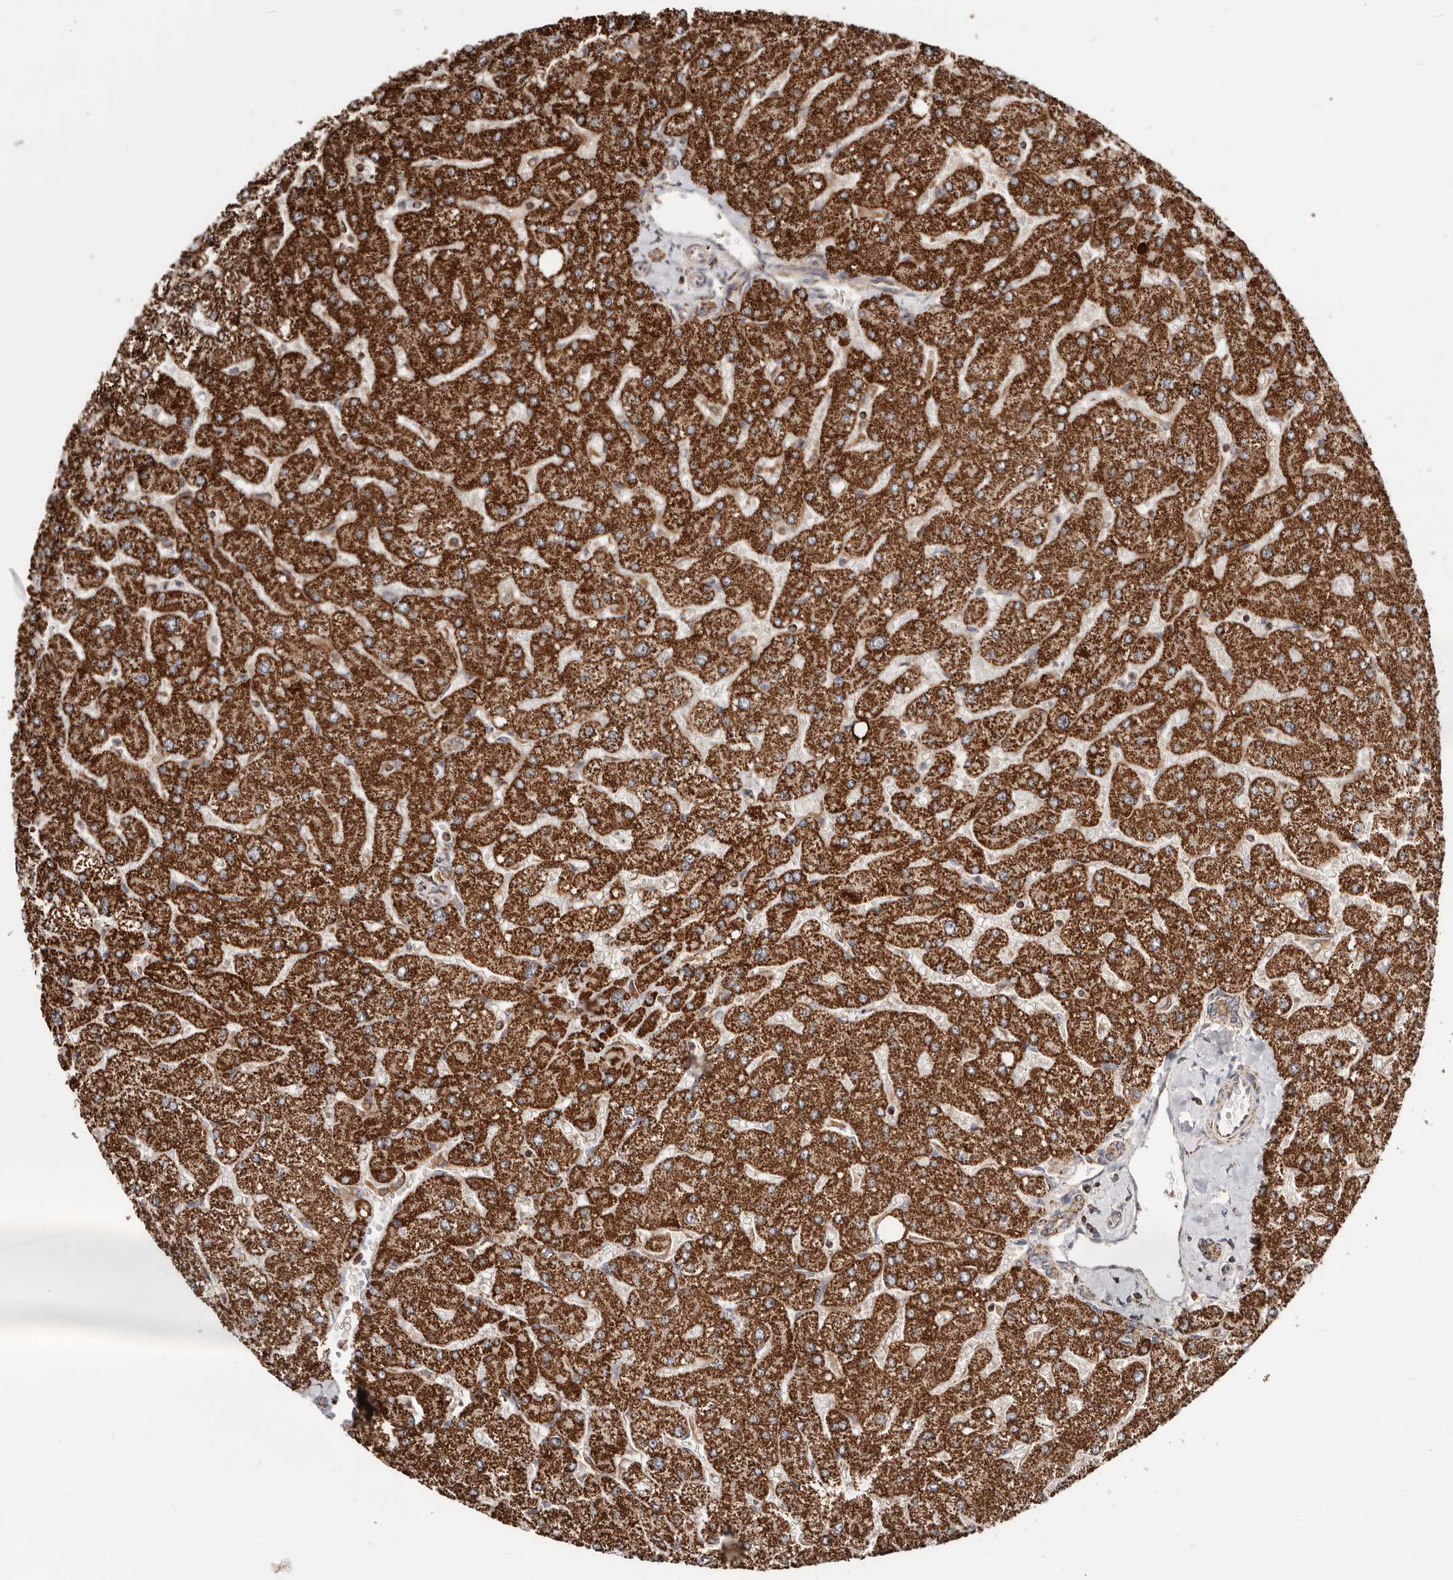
{"staining": {"intensity": "moderate", "quantity": ">75%", "location": "cytoplasmic/membranous"}, "tissue": "liver", "cell_type": "Cholangiocytes", "image_type": "normal", "snomed": [{"axis": "morphology", "description": "Normal tissue, NOS"}, {"axis": "topography", "description": "Liver"}], "caption": "Immunohistochemical staining of benign liver shows >75% levels of moderate cytoplasmic/membranous protein staining in about >75% of cholangiocytes. The staining was performed using DAB (3,3'-diaminobenzidine), with brown indicating positive protein expression. Nuclei are stained blue with hematoxylin.", "gene": "PRKACB", "patient": {"sex": "male", "age": 55}}